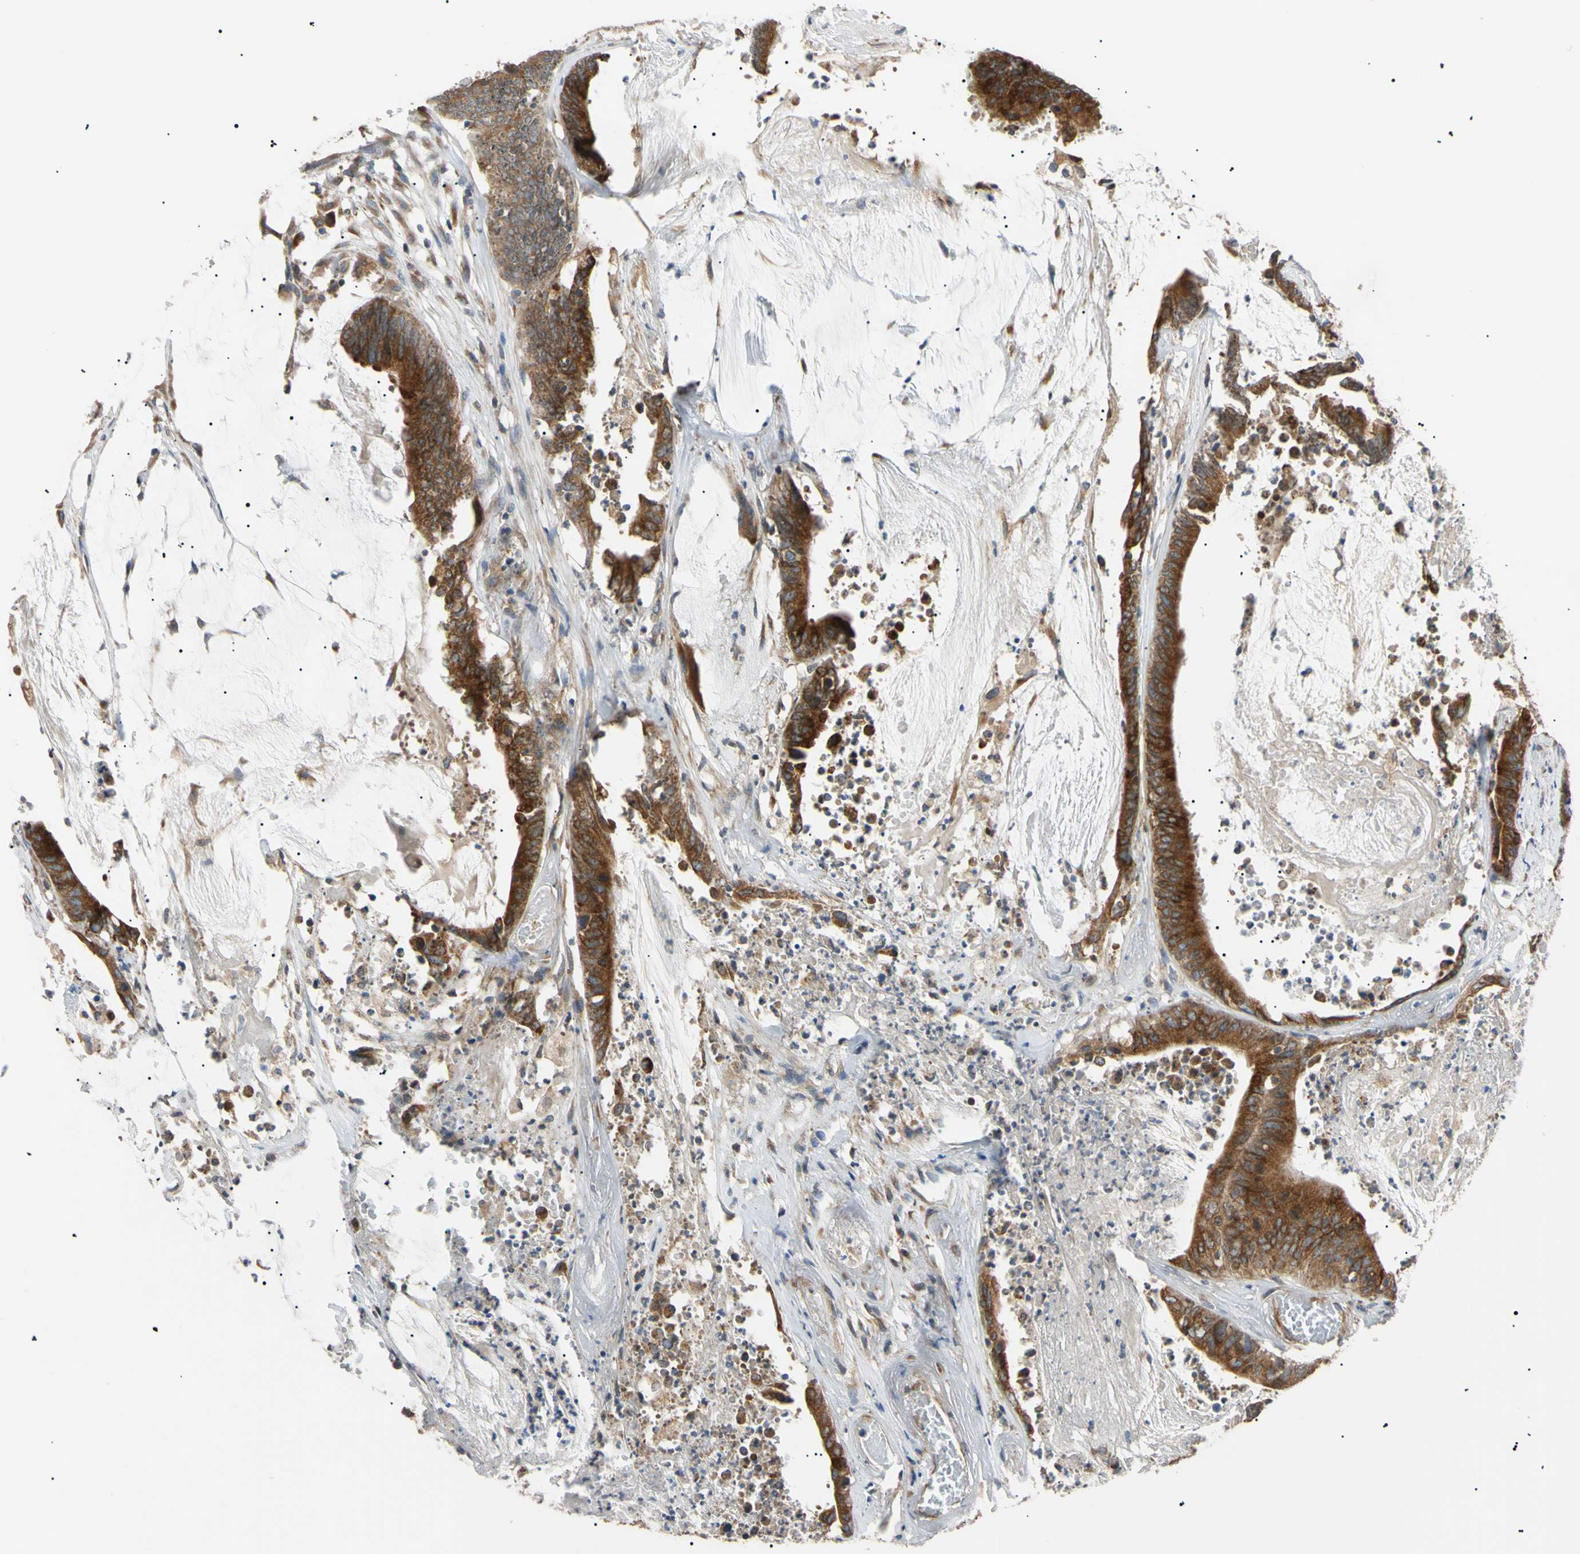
{"staining": {"intensity": "strong", "quantity": ">75%", "location": "cytoplasmic/membranous"}, "tissue": "colorectal cancer", "cell_type": "Tumor cells", "image_type": "cancer", "snomed": [{"axis": "morphology", "description": "Adenocarcinoma, NOS"}, {"axis": "topography", "description": "Rectum"}], "caption": "Protein staining displays strong cytoplasmic/membranous staining in about >75% of tumor cells in adenocarcinoma (colorectal).", "gene": "VAPA", "patient": {"sex": "female", "age": 66}}